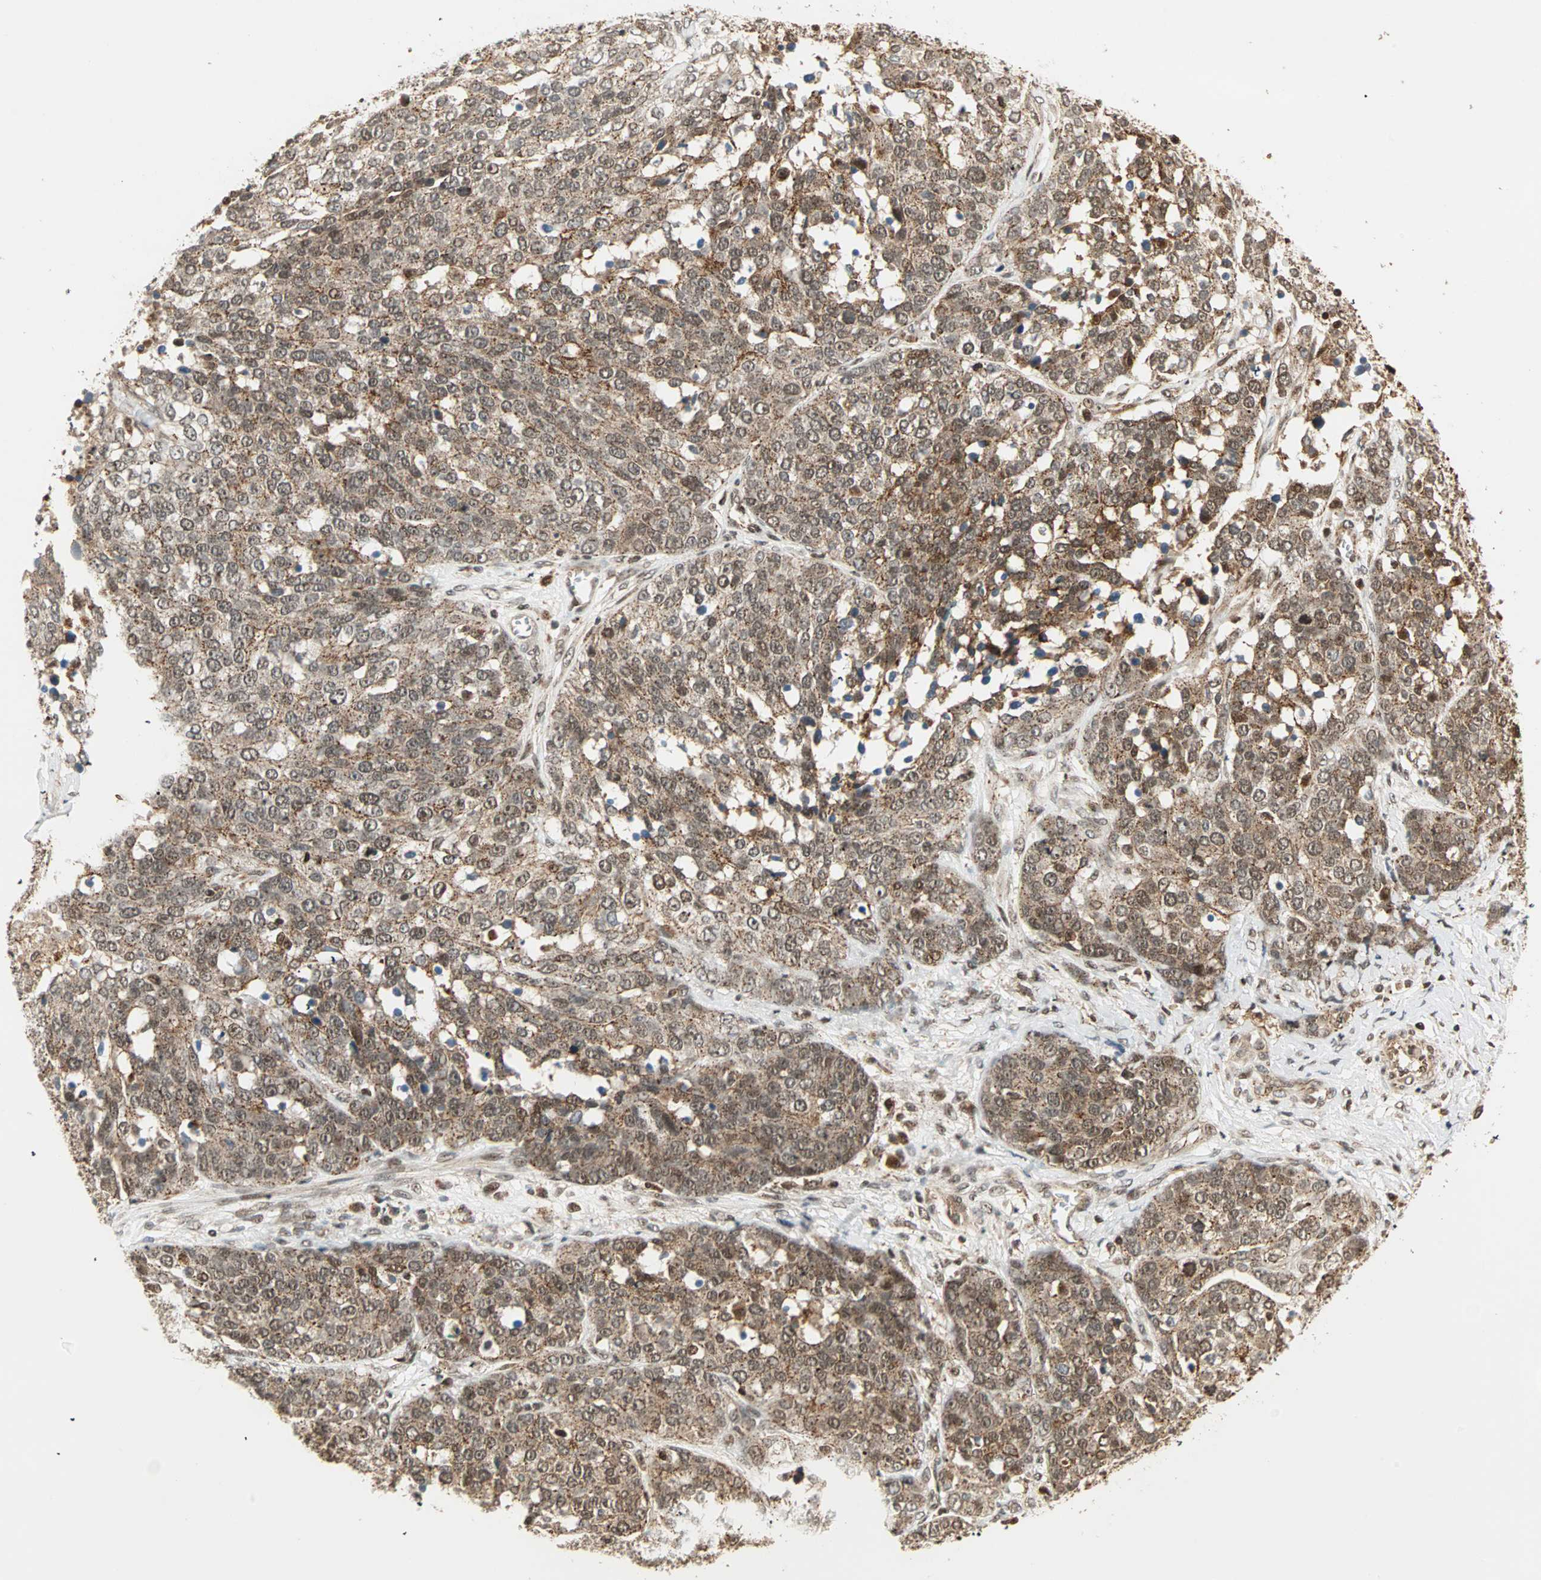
{"staining": {"intensity": "moderate", "quantity": ">75%", "location": "cytoplasmic/membranous,nuclear"}, "tissue": "ovarian cancer", "cell_type": "Tumor cells", "image_type": "cancer", "snomed": [{"axis": "morphology", "description": "Cystadenocarcinoma, serous, NOS"}, {"axis": "topography", "description": "Ovary"}], "caption": "A medium amount of moderate cytoplasmic/membranous and nuclear staining is present in about >75% of tumor cells in serous cystadenocarcinoma (ovarian) tissue.", "gene": "ZBED9", "patient": {"sex": "female", "age": 44}}